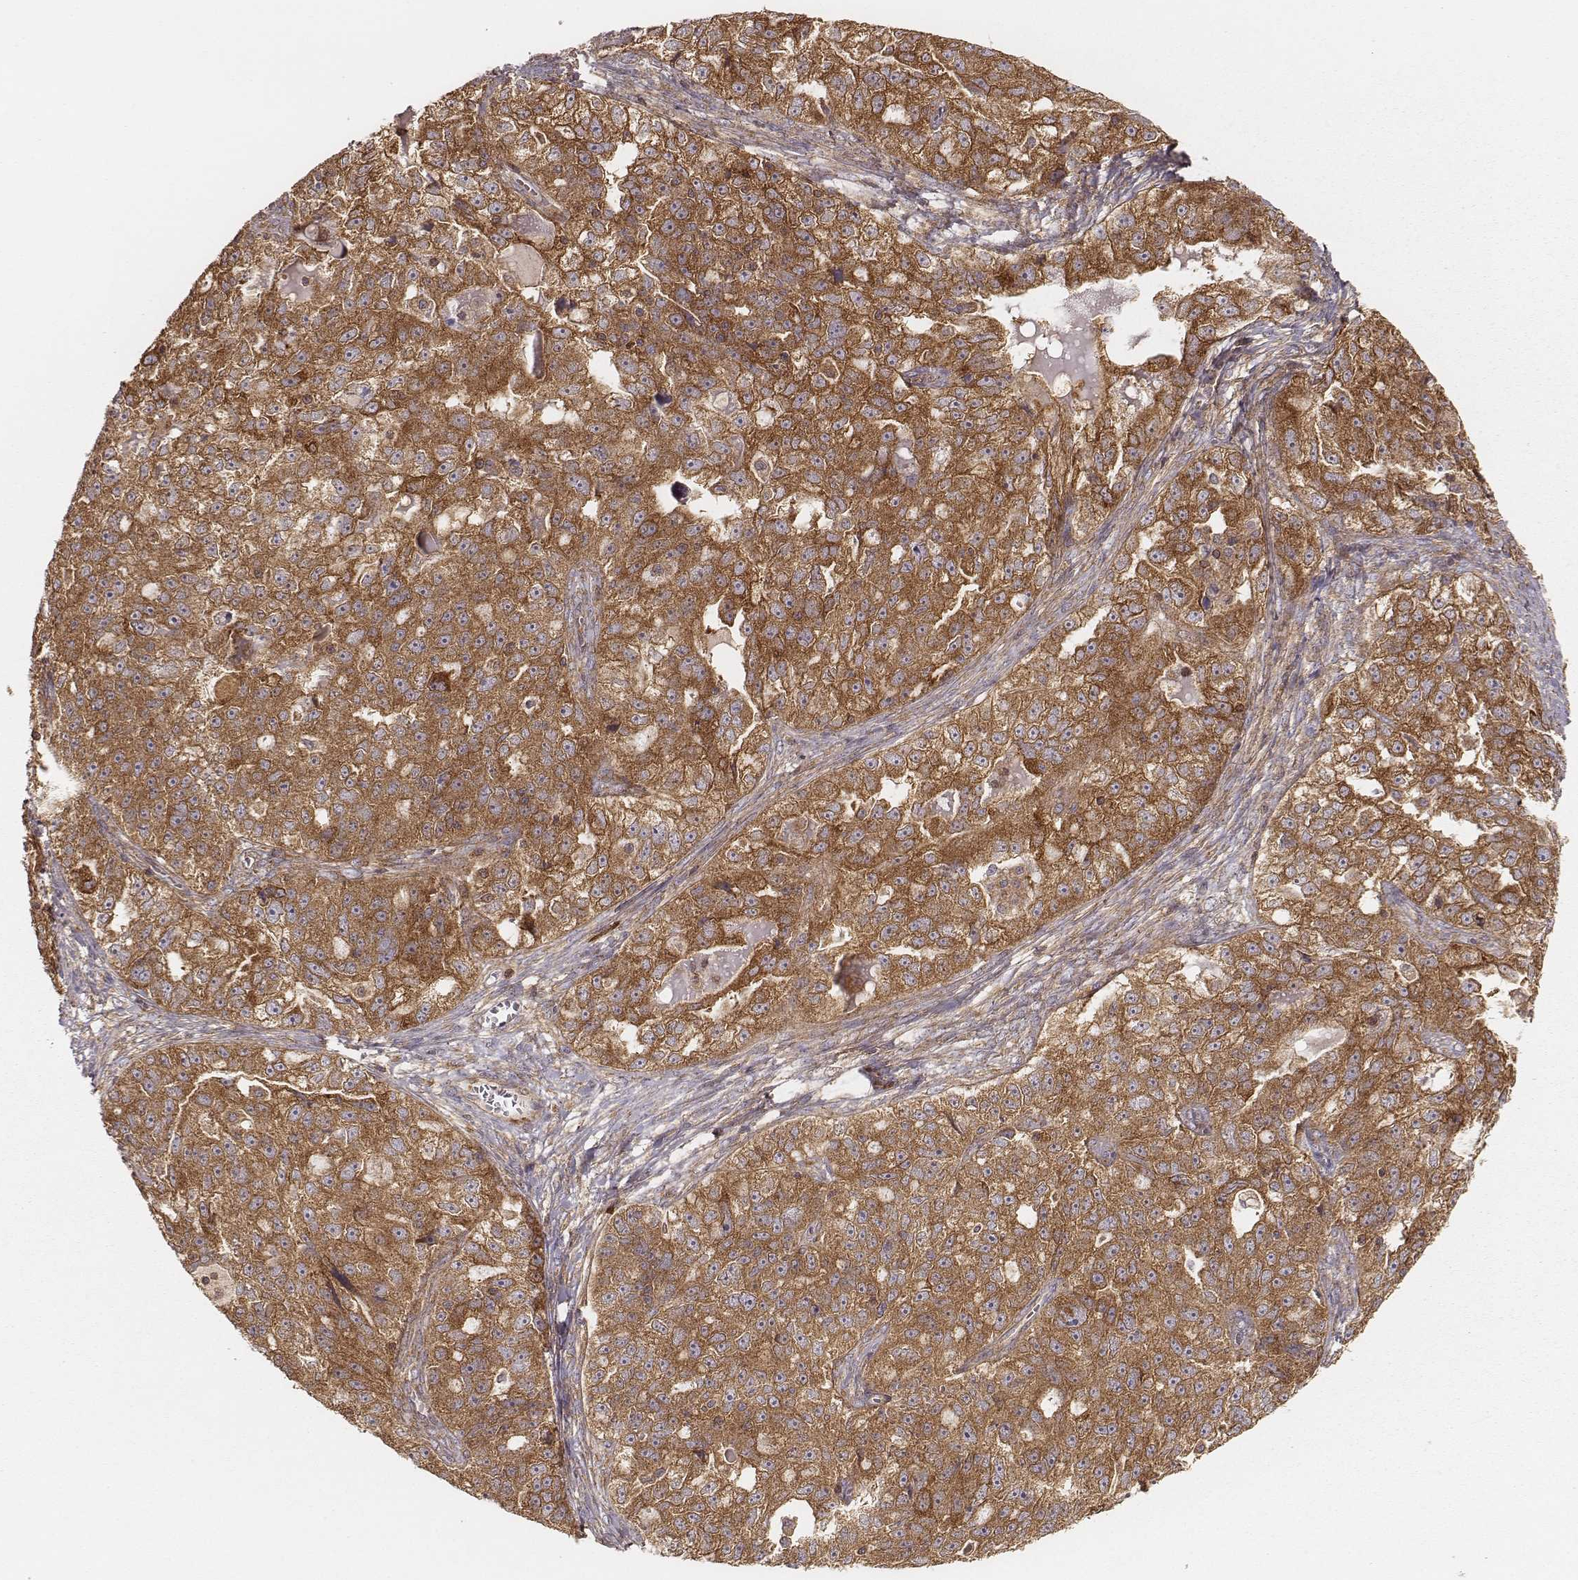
{"staining": {"intensity": "moderate", "quantity": ">75%", "location": "cytoplasmic/membranous"}, "tissue": "ovarian cancer", "cell_type": "Tumor cells", "image_type": "cancer", "snomed": [{"axis": "morphology", "description": "Cystadenocarcinoma, serous, NOS"}, {"axis": "topography", "description": "Ovary"}], "caption": "Protein expression by immunohistochemistry displays moderate cytoplasmic/membranous expression in approximately >75% of tumor cells in serous cystadenocarcinoma (ovarian).", "gene": "CARS1", "patient": {"sex": "female", "age": 51}}